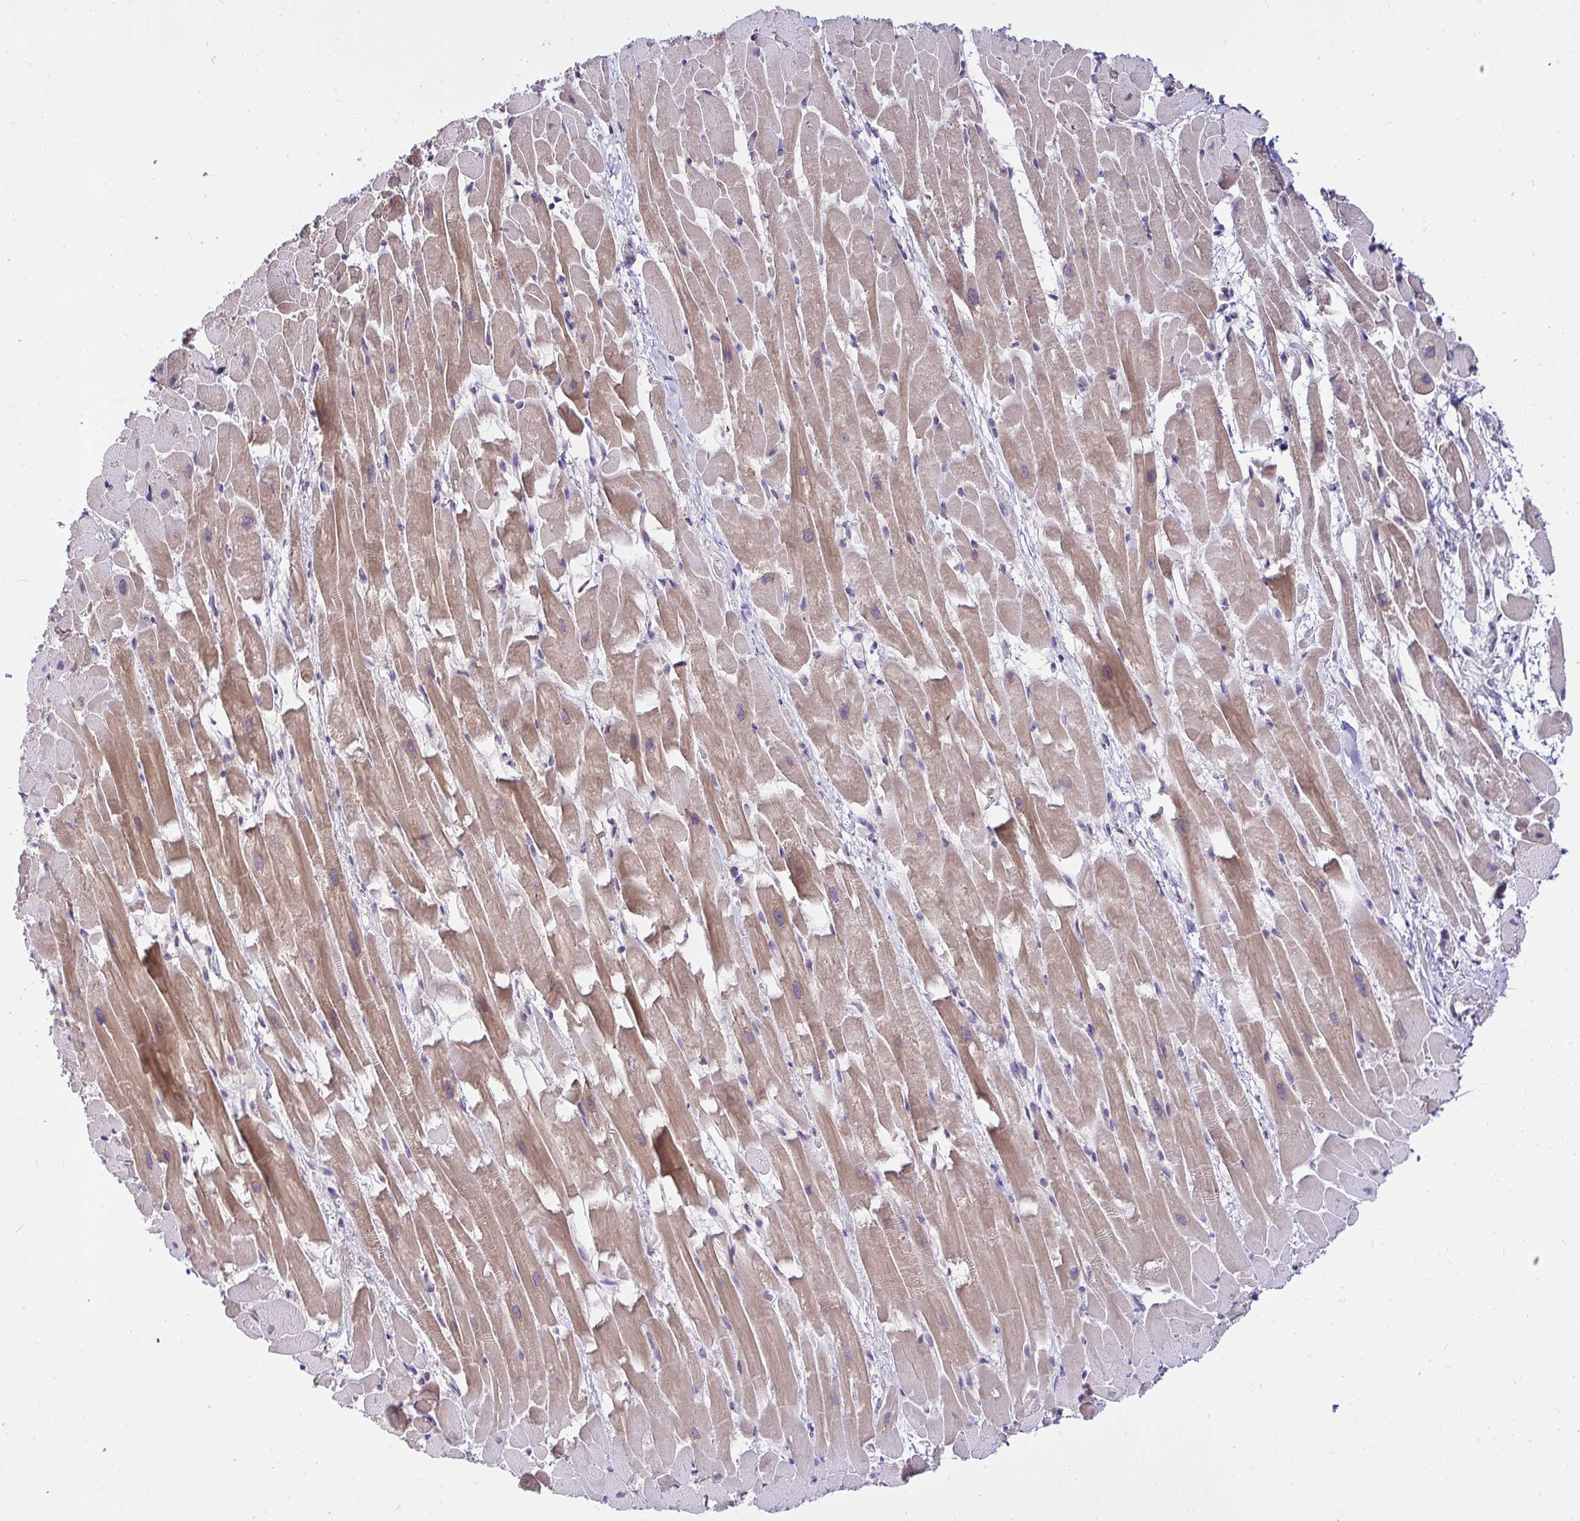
{"staining": {"intensity": "moderate", "quantity": "25%-75%", "location": "cytoplasmic/membranous"}, "tissue": "heart muscle", "cell_type": "Cardiomyocytes", "image_type": "normal", "snomed": [{"axis": "morphology", "description": "Normal tissue, NOS"}, {"axis": "topography", "description": "Heart"}], "caption": "Heart muscle stained for a protein reveals moderate cytoplasmic/membranous positivity in cardiomyocytes. (DAB (3,3'-diaminobenzidine) IHC, brown staining for protein, blue staining for nuclei).", "gene": "CEP63", "patient": {"sex": "male", "age": 37}}